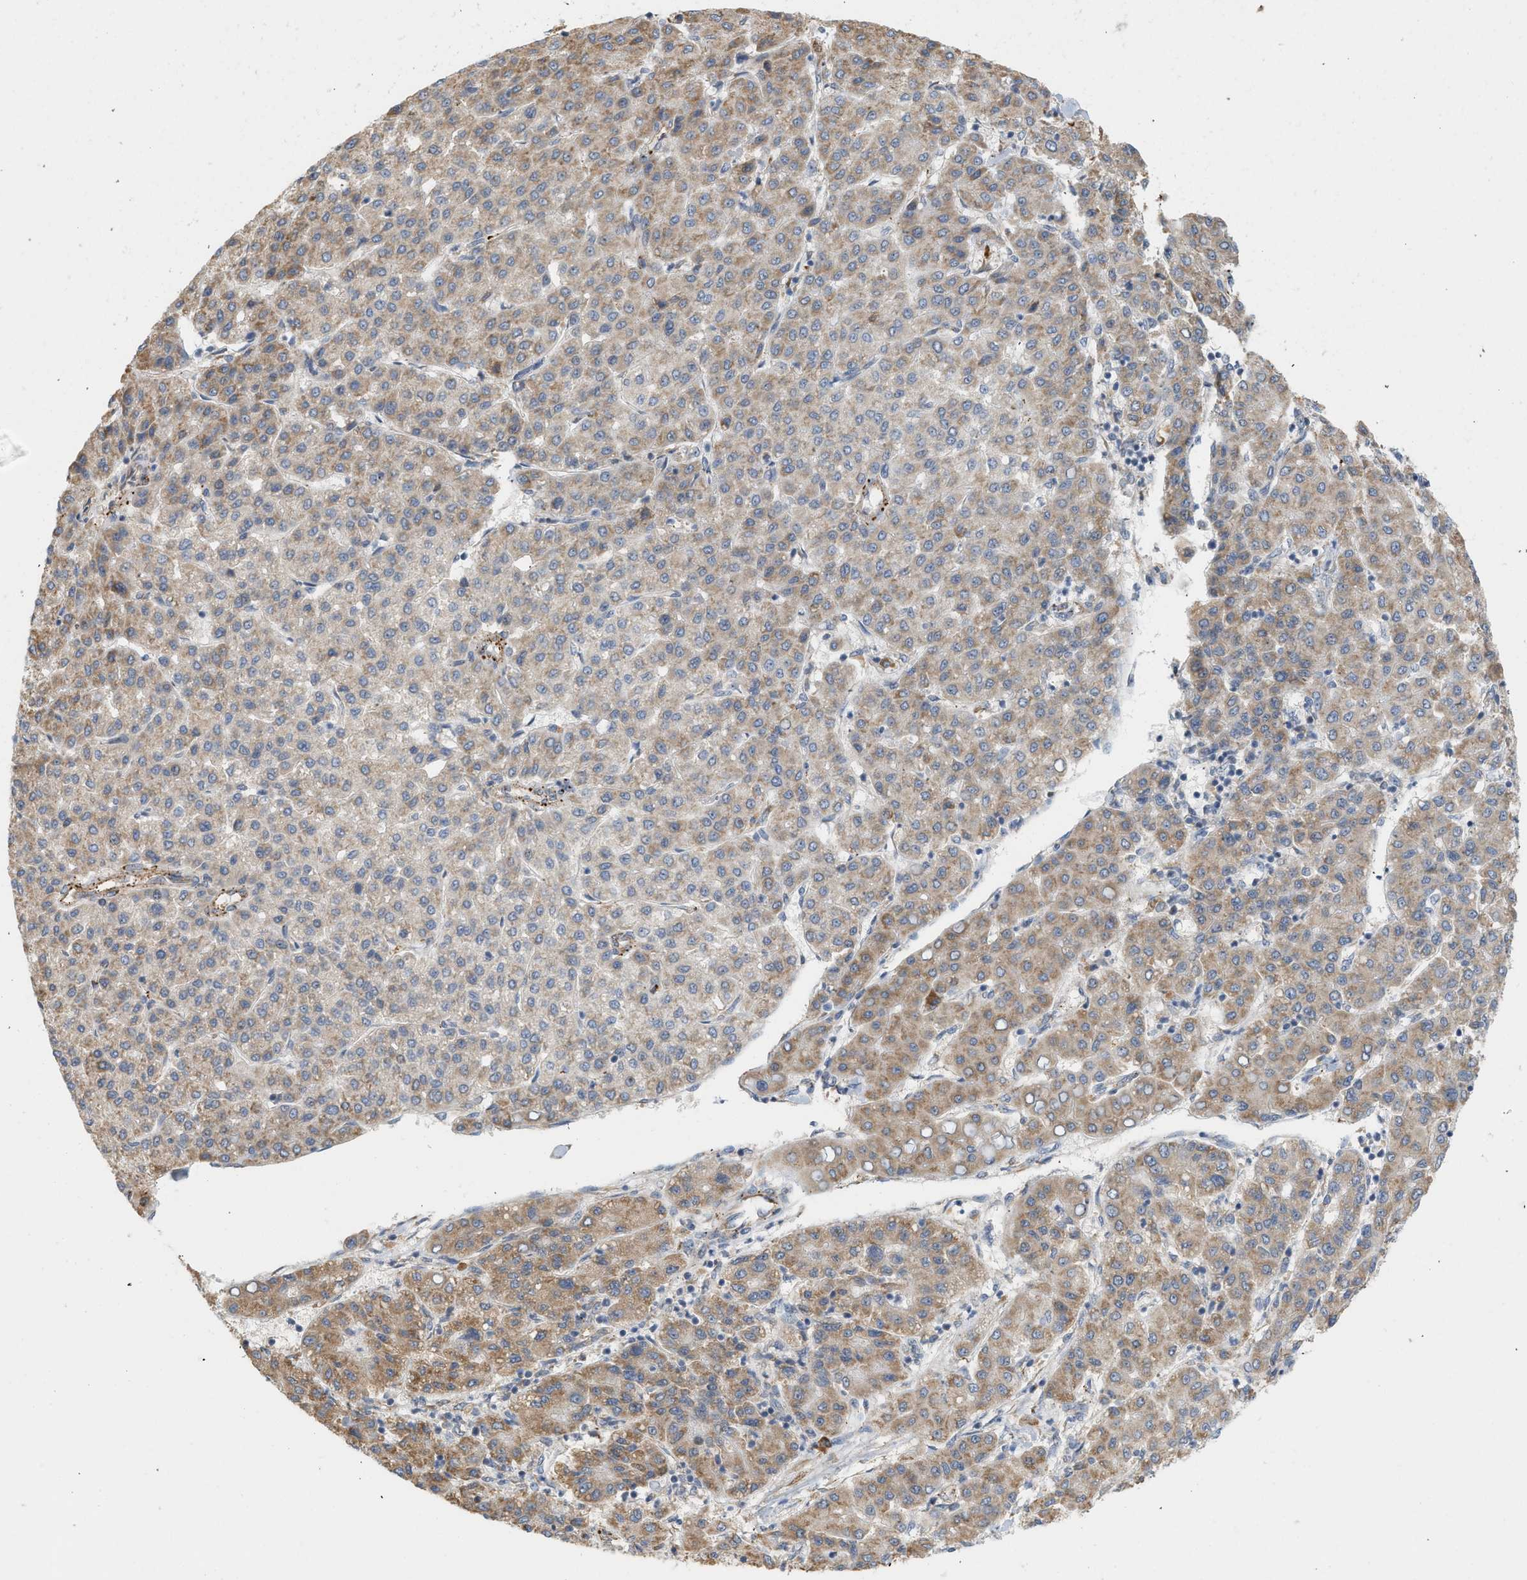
{"staining": {"intensity": "moderate", "quantity": ">75%", "location": "cytoplasmic/membranous"}, "tissue": "liver cancer", "cell_type": "Tumor cells", "image_type": "cancer", "snomed": [{"axis": "morphology", "description": "Carcinoma, Hepatocellular, NOS"}, {"axis": "topography", "description": "Liver"}], "caption": "Protein analysis of liver hepatocellular carcinoma tissue reveals moderate cytoplasmic/membranous positivity in approximately >75% of tumor cells.", "gene": "SVOP", "patient": {"sex": "male", "age": 65}}